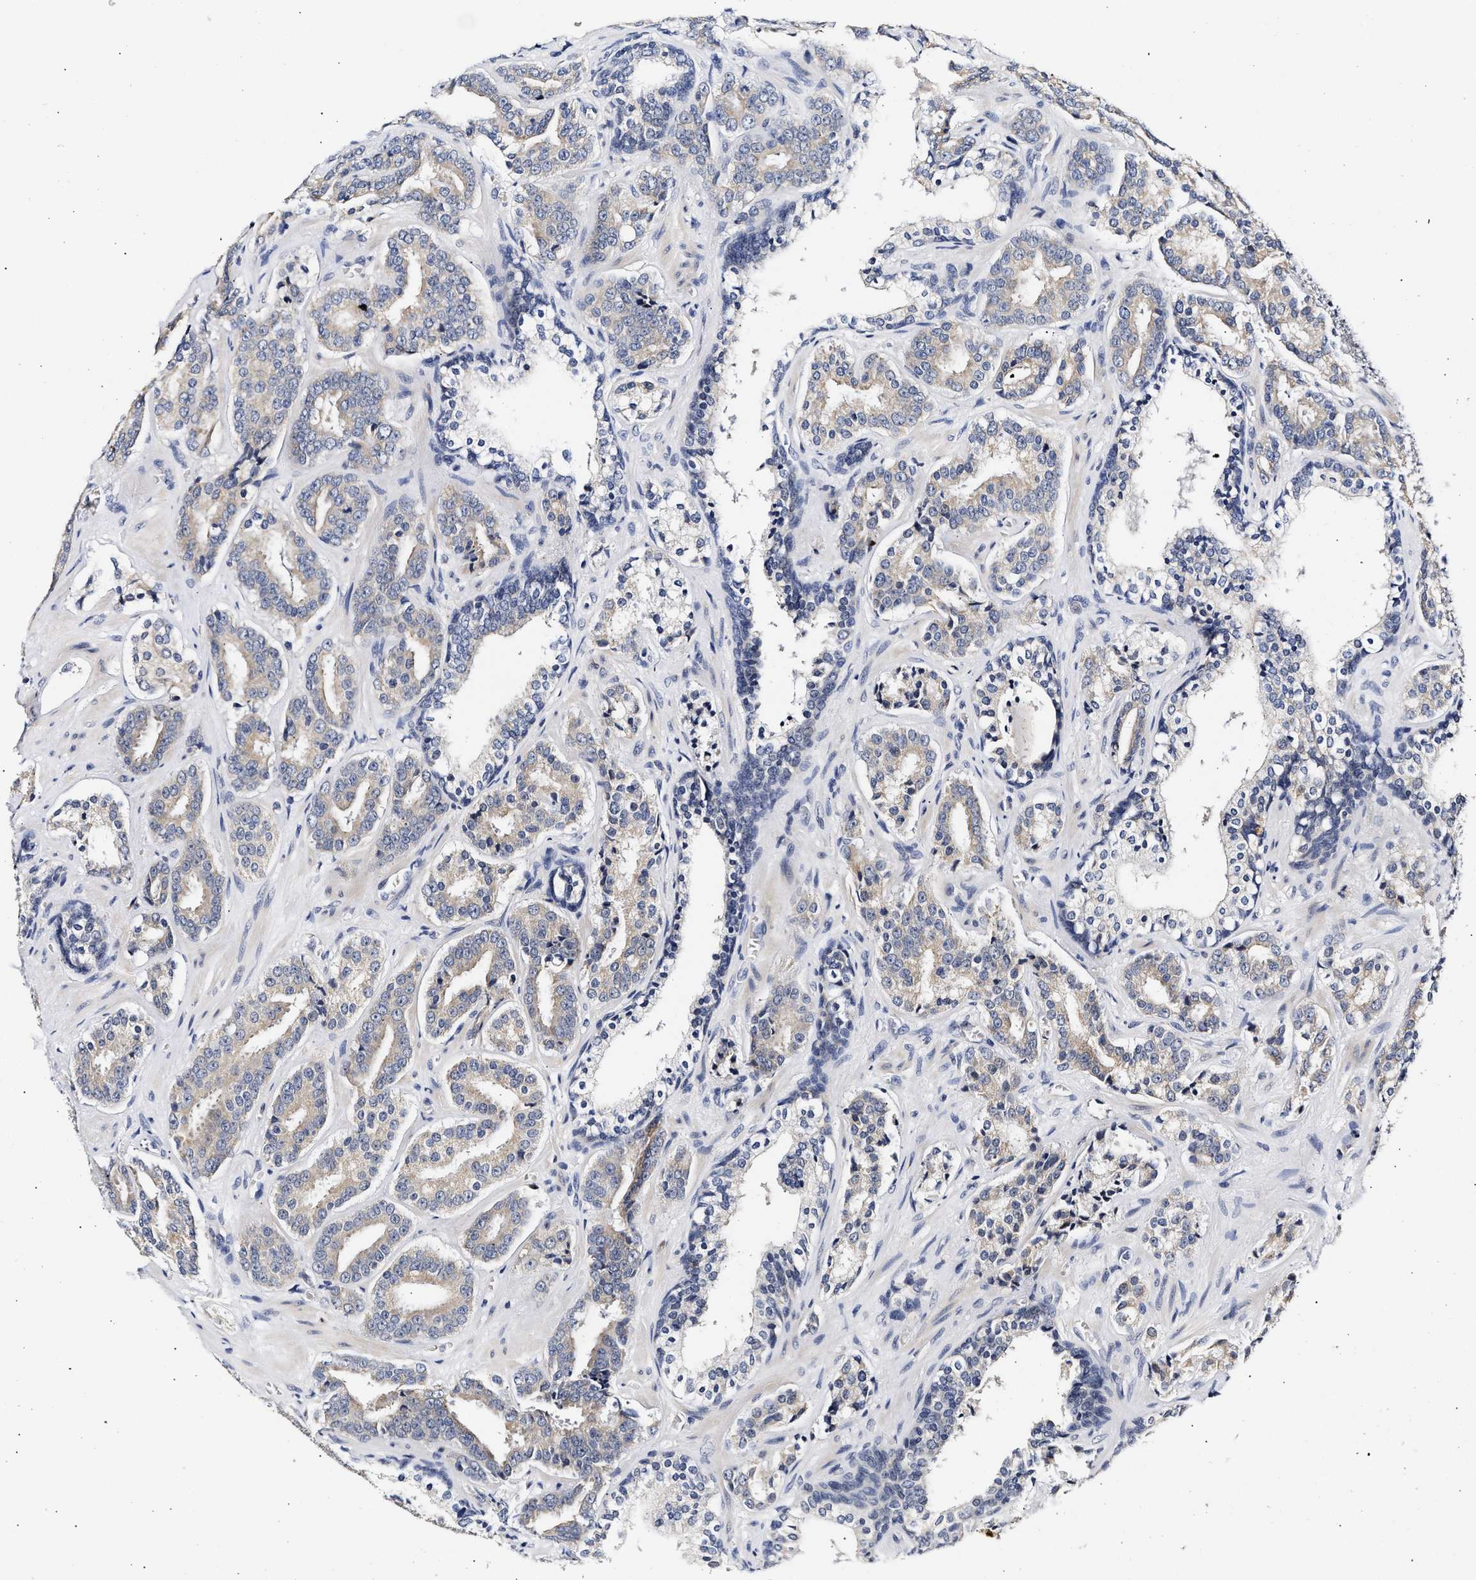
{"staining": {"intensity": "weak", "quantity": "<25%", "location": "cytoplasmic/membranous"}, "tissue": "prostate cancer", "cell_type": "Tumor cells", "image_type": "cancer", "snomed": [{"axis": "morphology", "description": "Adenocarcinoma, High grade"}, {"axis": "topography", "description": "Prostate"}], "caption": "Immunohistochemistry (IHC) micrograph of neoplastic tissue: prostate cancer stained with DAB (3,3'-diaminobenzidine) displays no significant protein staining in tumor cells.", "gene": "RINT1", "patient": {"sex": "male", "age": 60}}